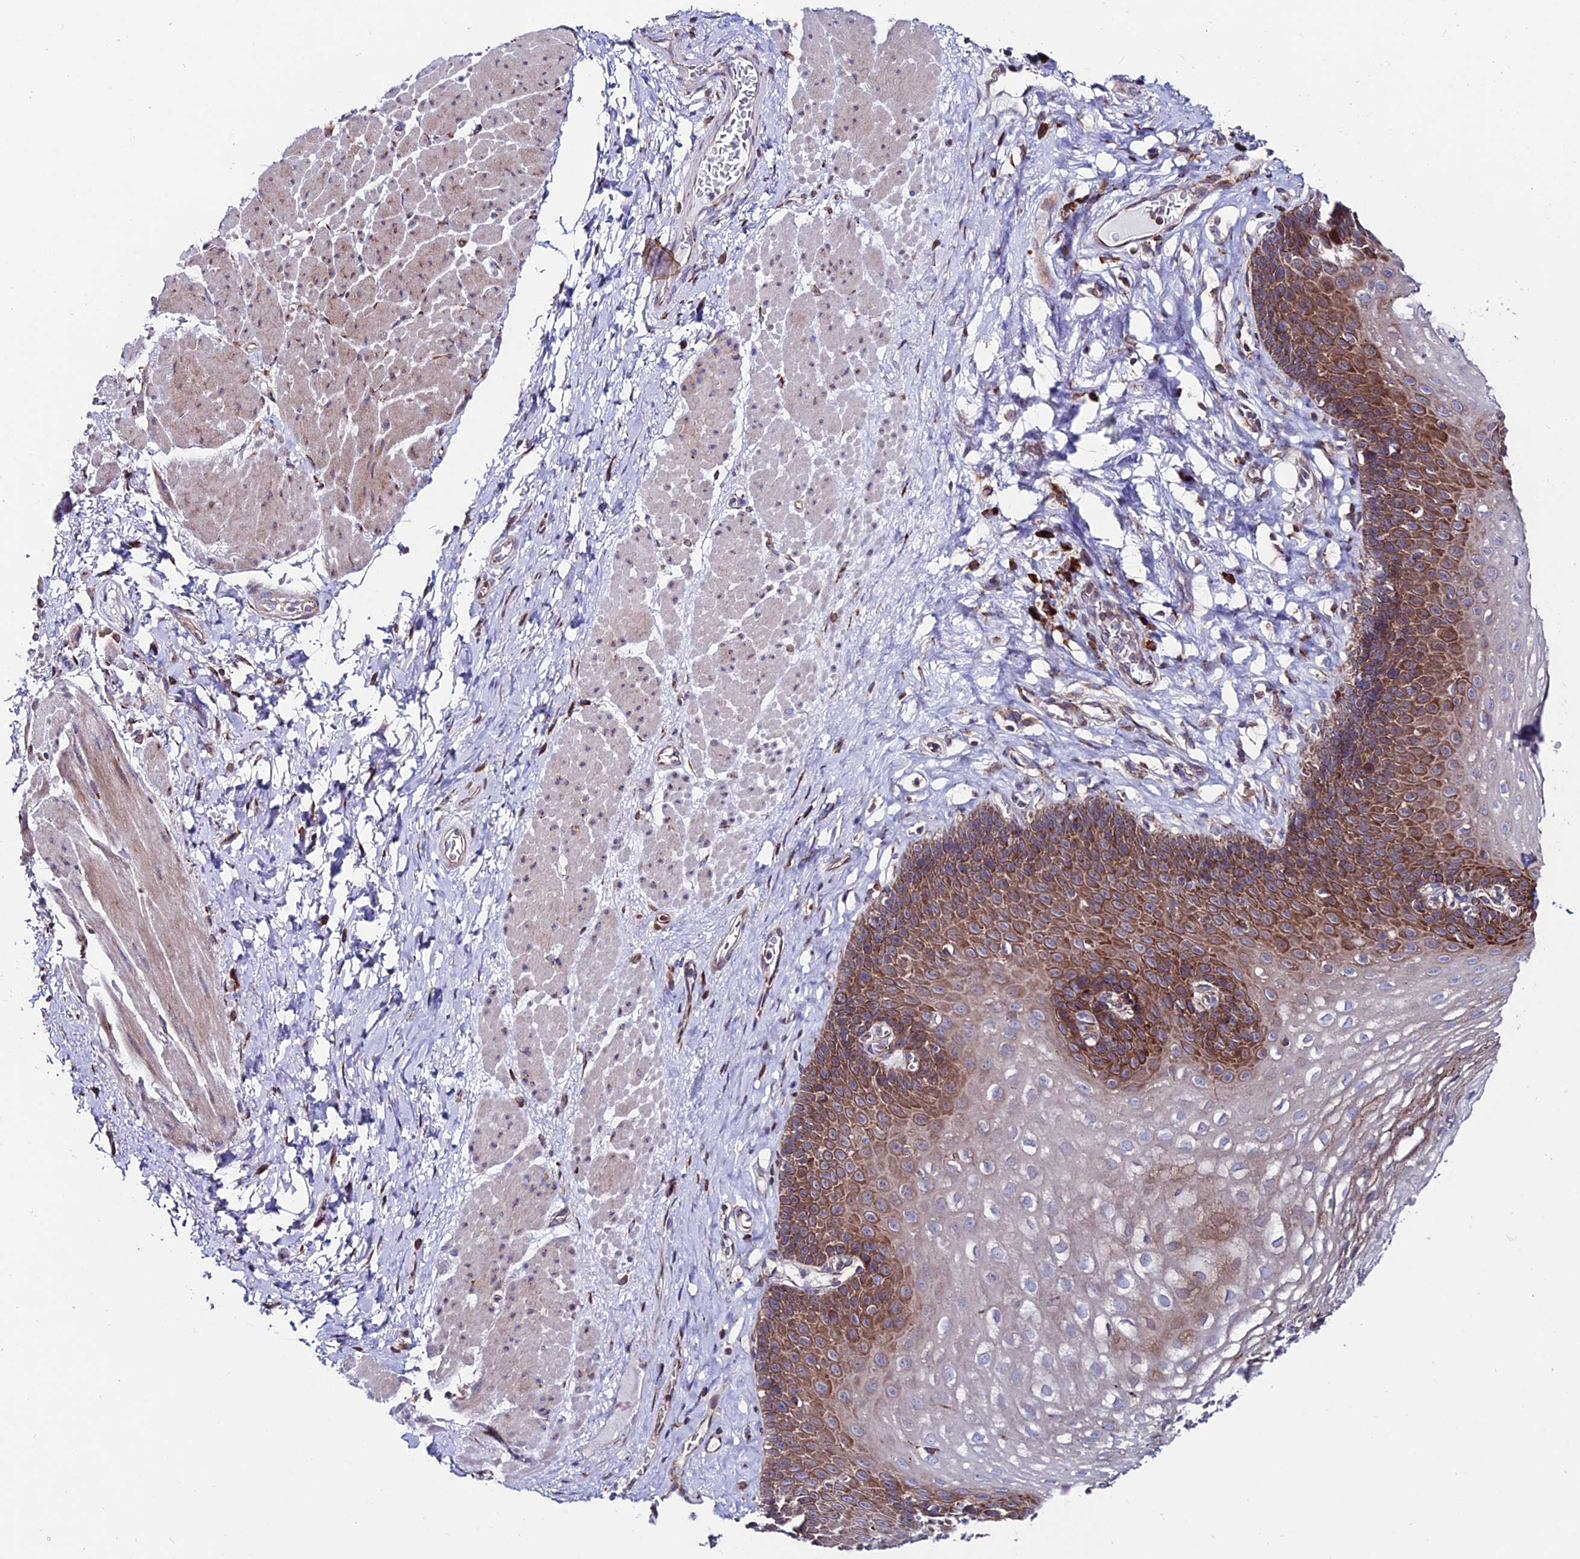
{"staining": {"intensity": "moderate", "quantity": ">75%", "location": "cytoplasmic/membranous"}, "tissue": "esophagus", "cell_type": "Squamous epithelial cells", "image_type": "normal", "snomed": [{"axis": "morphology", "description": "Normal tissue, NOS"}, {"axis": "topography", "description": "Esophagus"}], "caption": "High-power microscopy captured an immunohistochemistry (IHC) image of normal esophagus, revealing moderate cytoplasmic/membranous positivity in approximately >75% of squamous epithelial cells. The staining is performed using DAB brown chromogen to label protein expression. The nuclei are counter-stained blue using hematoxylin.", "gene": "EIF3K", "patient": {"sex": "female", "age": 66}}